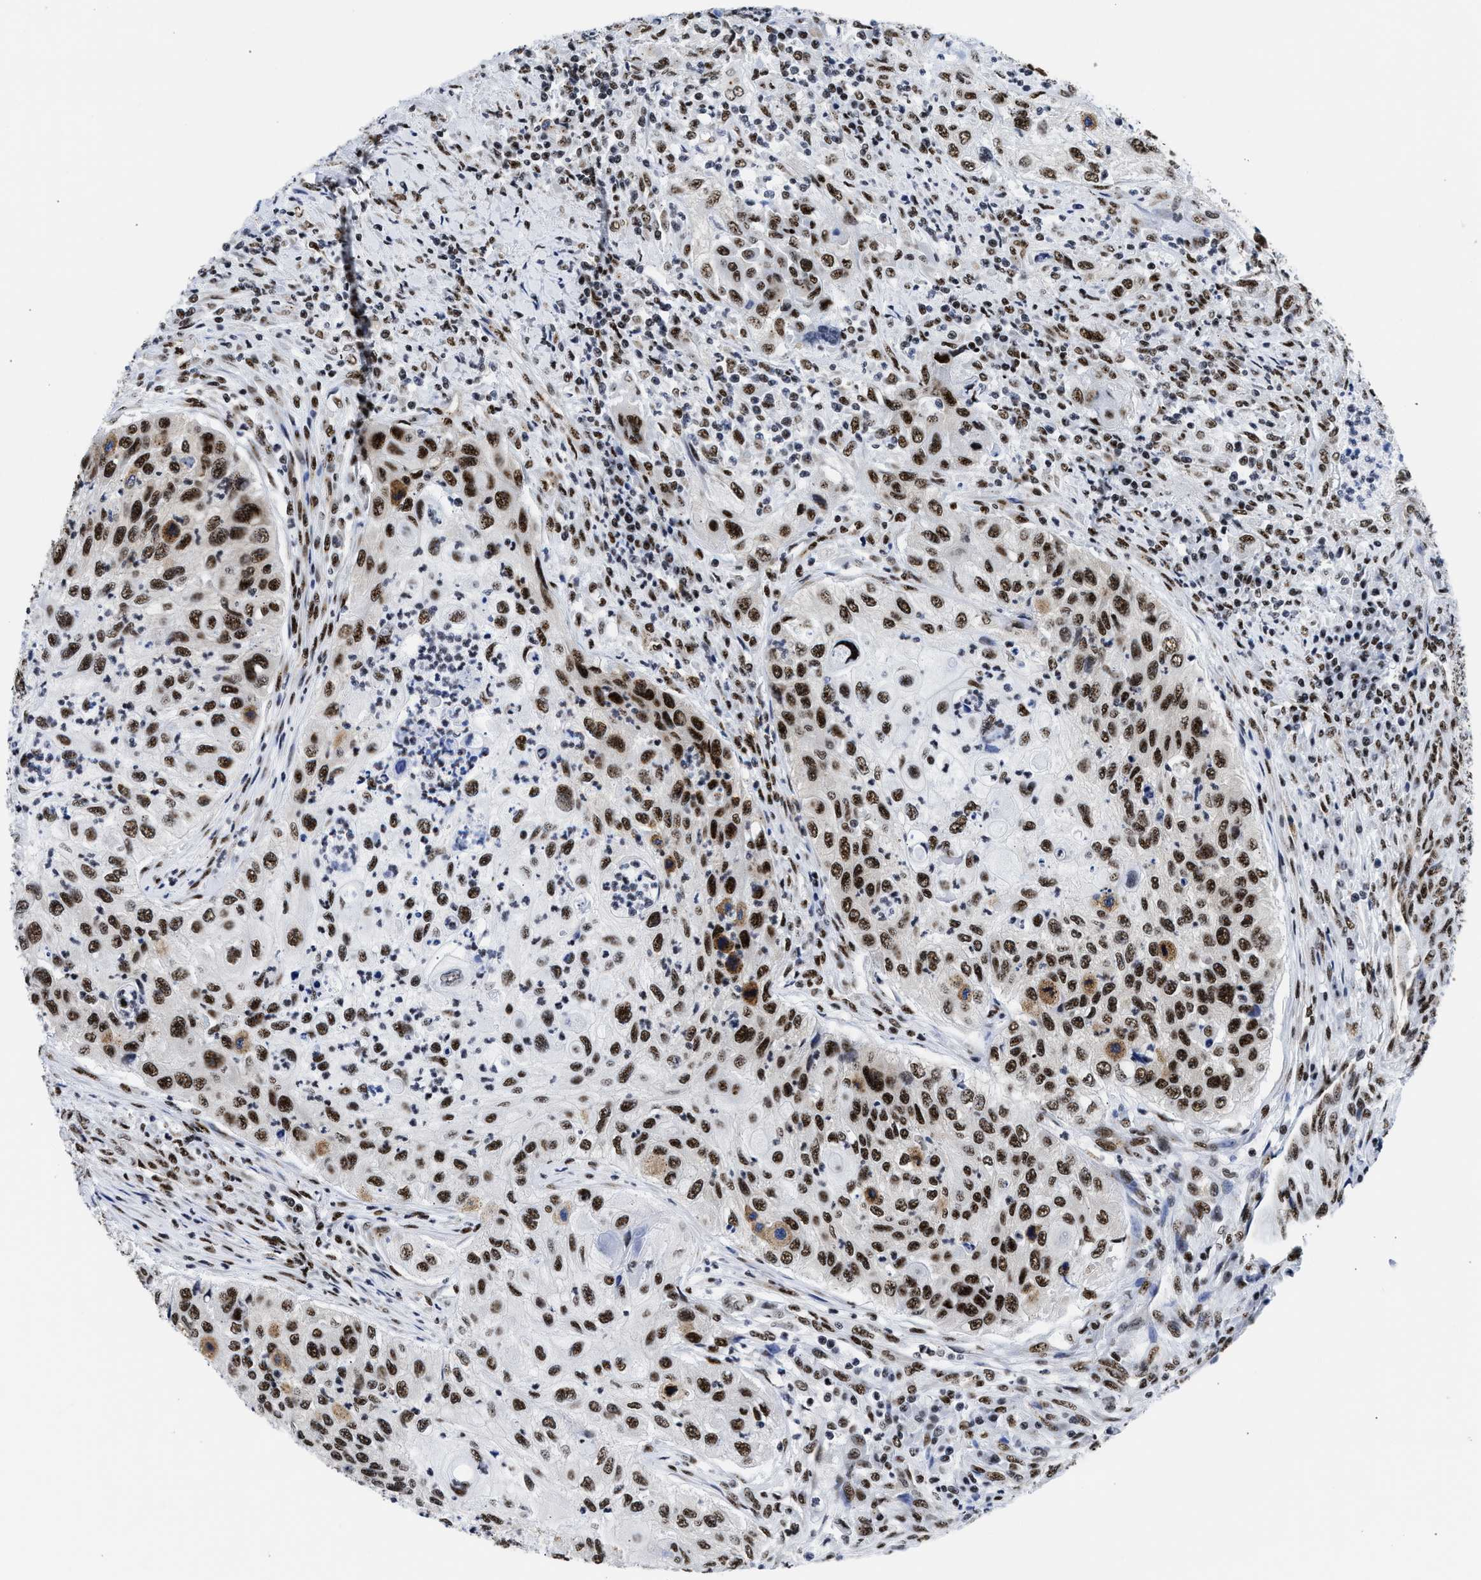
{"staining": {"intensity": "strong", "quantity": ">75%", "location": "nuclear"}, "tissue": "urothelial cancer", "cell_type": "Tumor cells", "image_type": "cancer", "snomed": [{"axis": "morphology", "description": "Urothelial carcinoma, High grade"}, {"axis": "topography", "description": "Urinary bladder"}], "caption": "Human urothelial cancer stained with a protein marker reveals strong staining in tumor cells.", "gene": "RBM8A", "patient": {"sex": "female", "age": 60}}